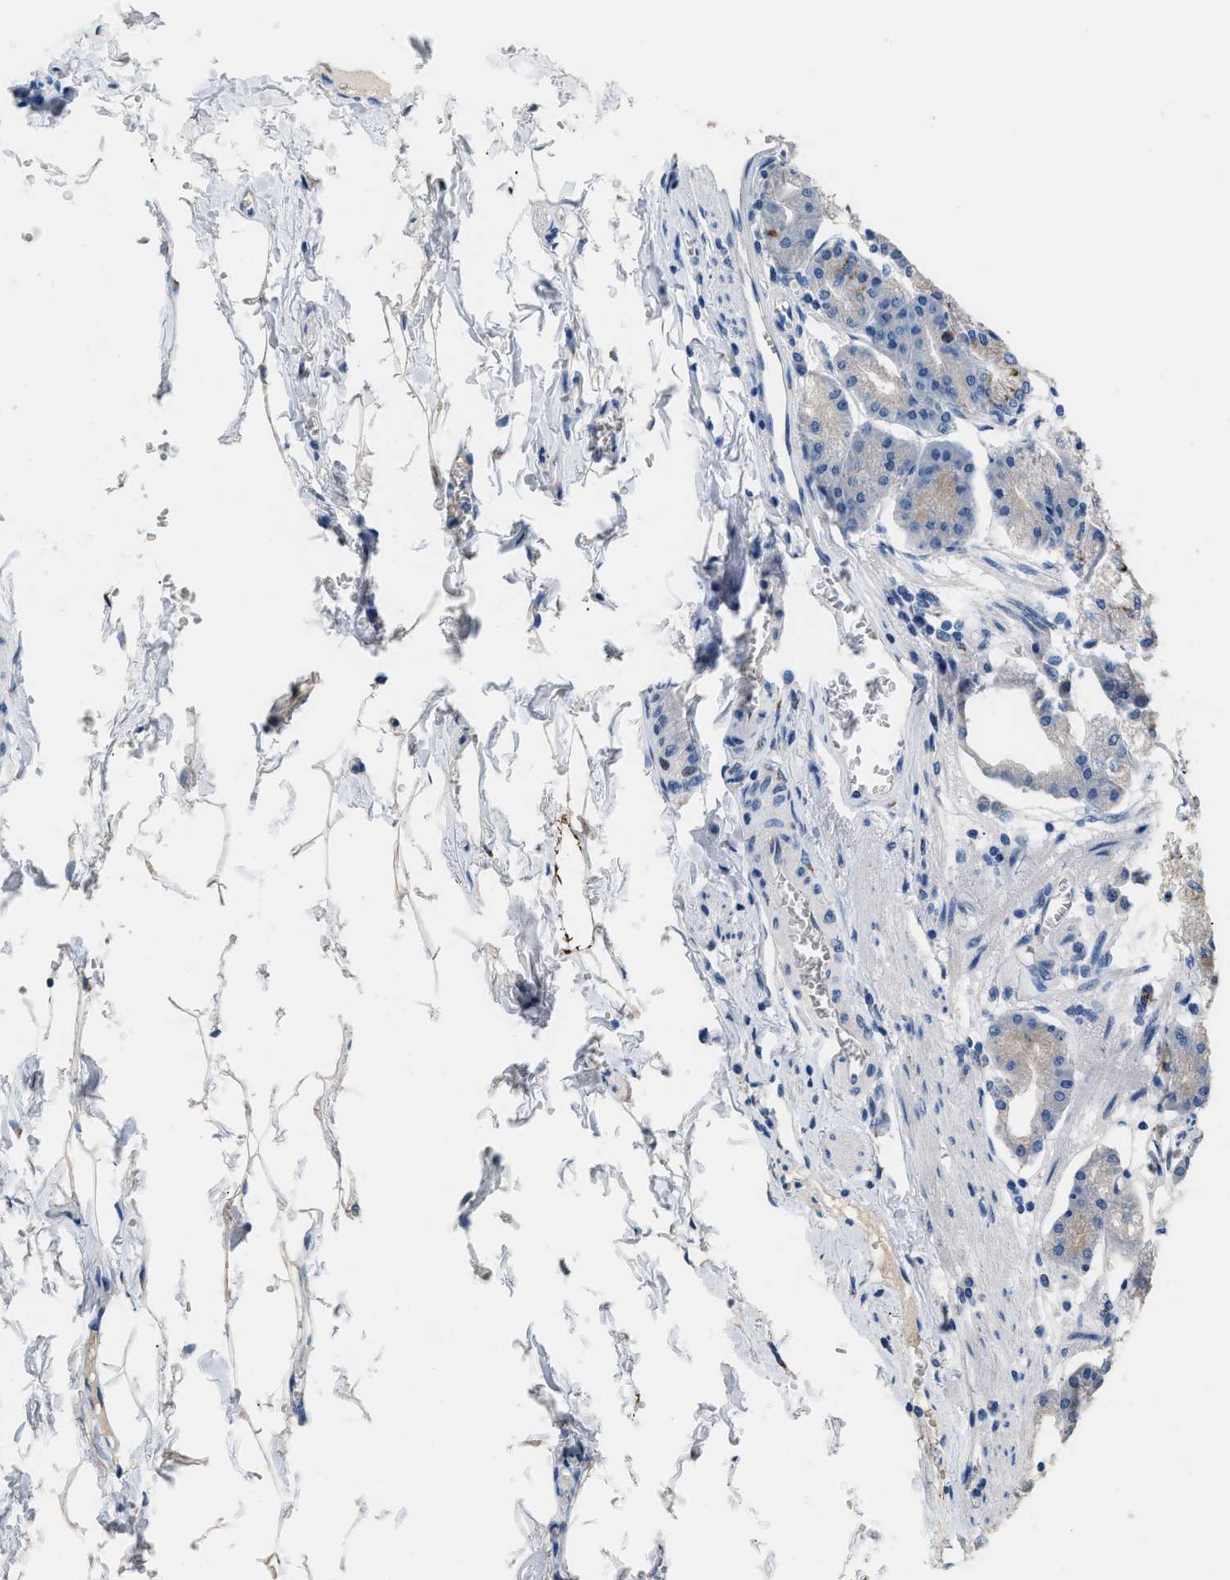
{"staining": {"intensity": "moderate", "quantity": "25%-75%", "location": "cytoplasmic/membranous"}, "tissue": "stomach", "cell_type": "Glandular cells", "image_type": "normal", "snomed": [{"axis": "morphology", "description": "Normal tissue, NOS"}, {"axis": "topography", "description": "Stomach, lower"}], "caption": "Approximately 25%-75% of glandular cells in normal stomach show moderate cytoplasmic/membranous protein staining as visualized by brown immunohistochemical staining.", "gene": "GOLM1", "patient": {"sex": "male", "age": 71}}